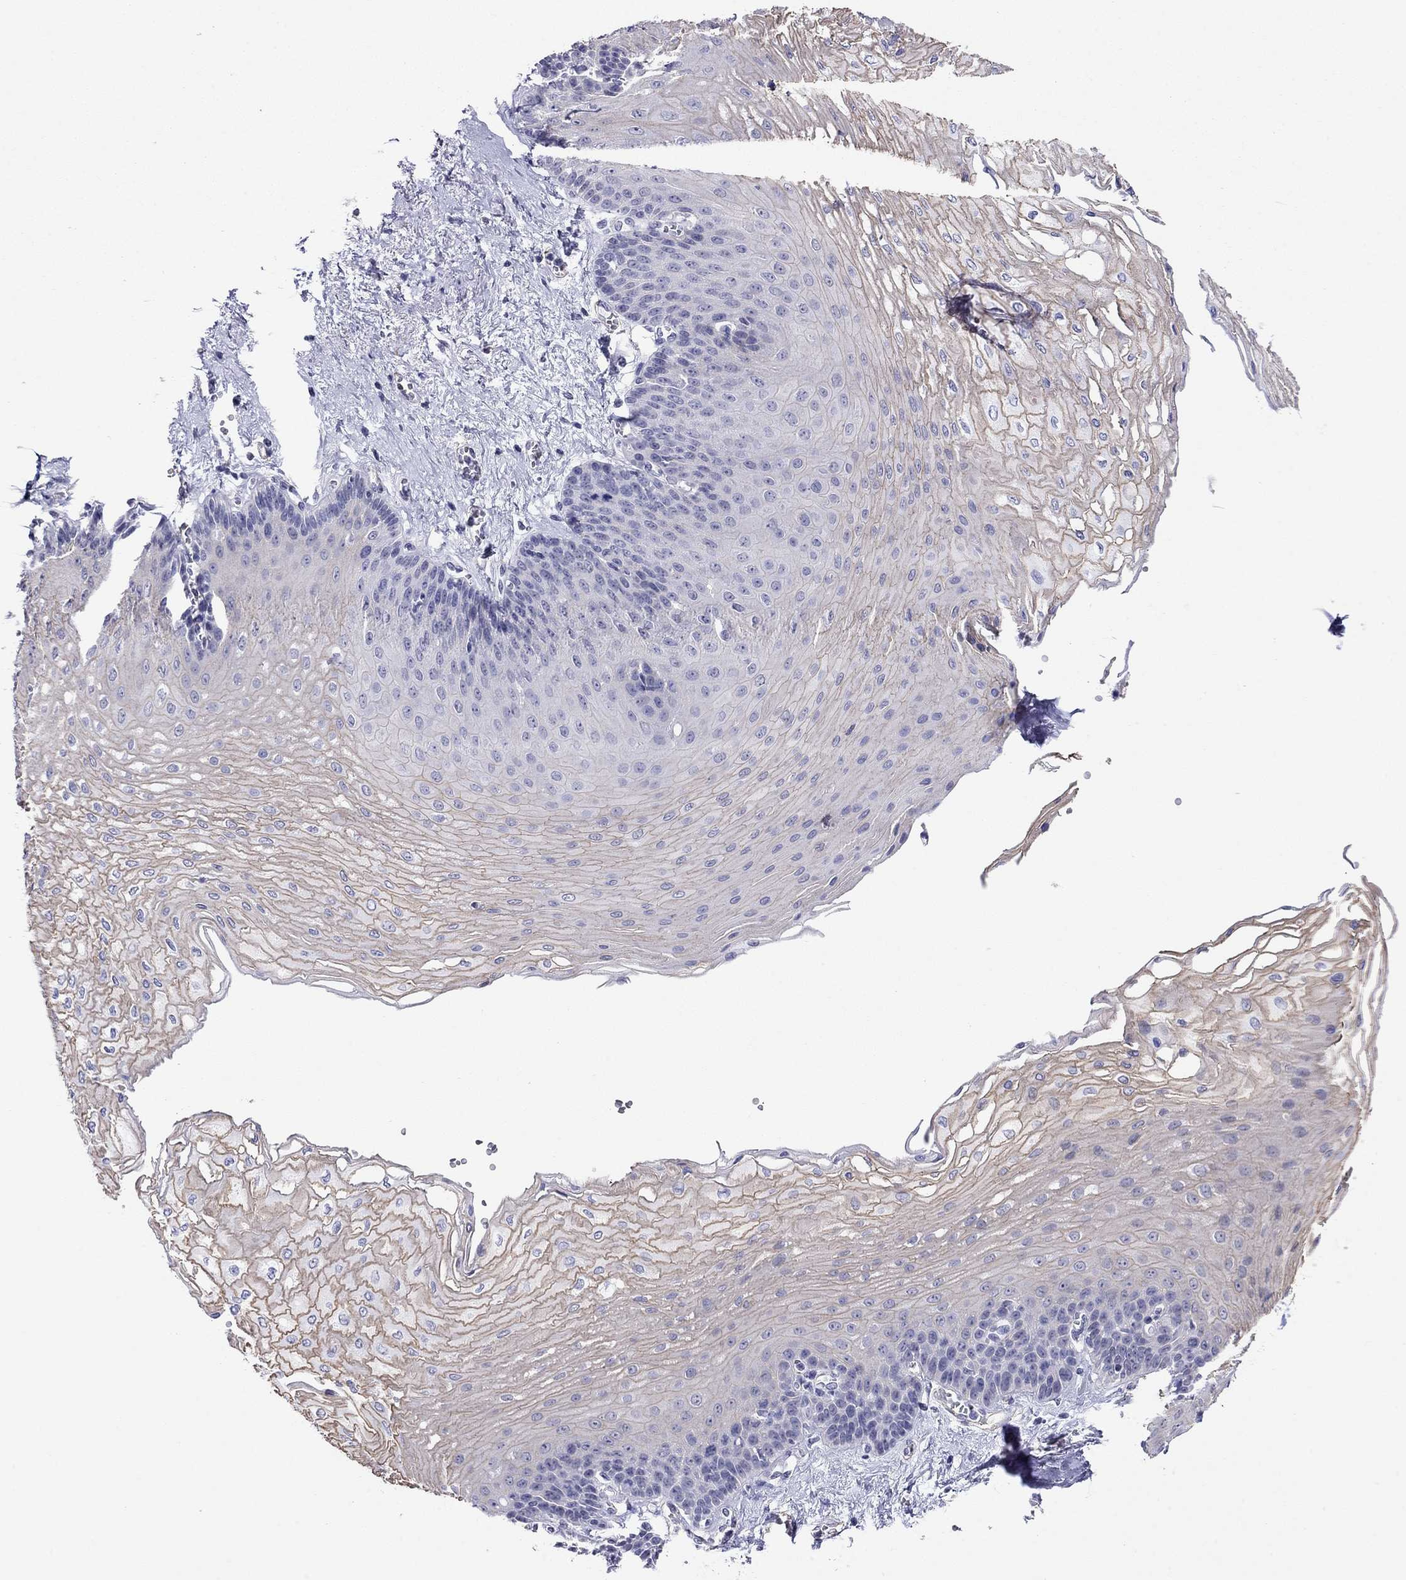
{"staining": {"intensity": "moderate", "quantity": "<25%", "location": "cytoplasmic/membranous"}, "tissue": "esophagus", "cell_type": "Squamous epithelial cells", "image_type": "normal", "snomed": [{"axis": "morphology", "description": "Normal tissue, NOS"}, {"axis": "topography", "description": "Esophagus"}], "caption": "Unremarkable esophagus was stained to show a protein in brown. There is low levels of moderate cytoplasmic/membranous expression in approximately <25% of squamous epithelial cells.", "gene": "MYMX", "patient": {"sex": "female", "age": 62}}